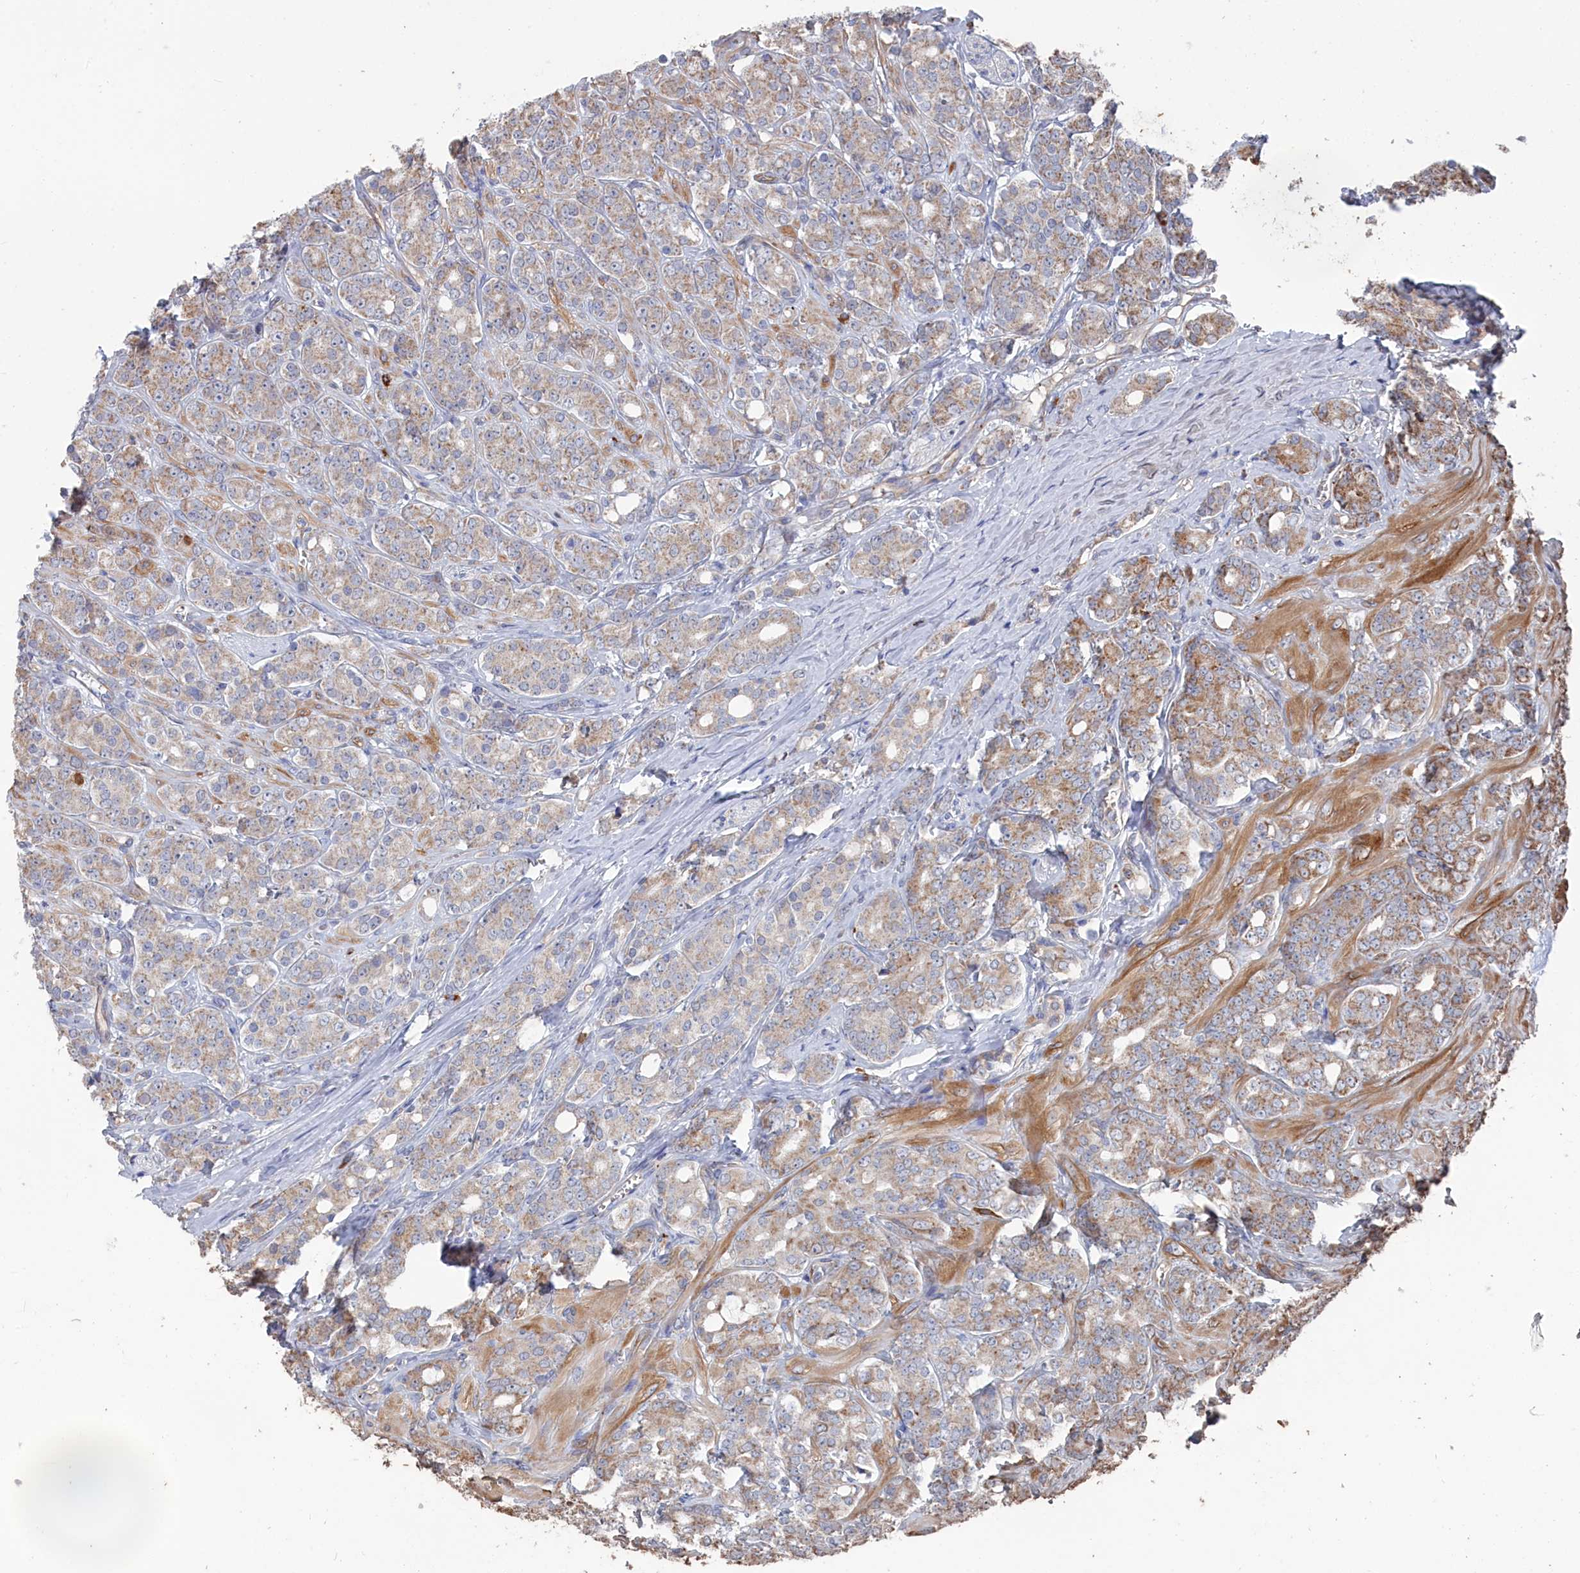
{"staining": {"intensity": "moderate", "quantity": "25%-75%", "location": "cytoplasmic/membranous"}, "tissue": "prostate cancer", "cell_type": "Tumor cells", "image_type": "cancer", "snomed": [{"axis": "morphology", "description": "Adenocarcinoma, High grade"}, {"axis": "topography", "description": "Prostate"}], "caption": "Immunohistochemistry image of neoplastic tissue: adenocarcinoma (high-grade) (prostate) stained using immunohistochemistry (IHC) displays medium levels of moderate protein expression localized specifically in the cytoplasmic/membranous of tumor cells, appearing as a cytoplasmic/membranous brown color.", "gene": "FILIP1L", "patient": {"sex": "male", "age": 62}}